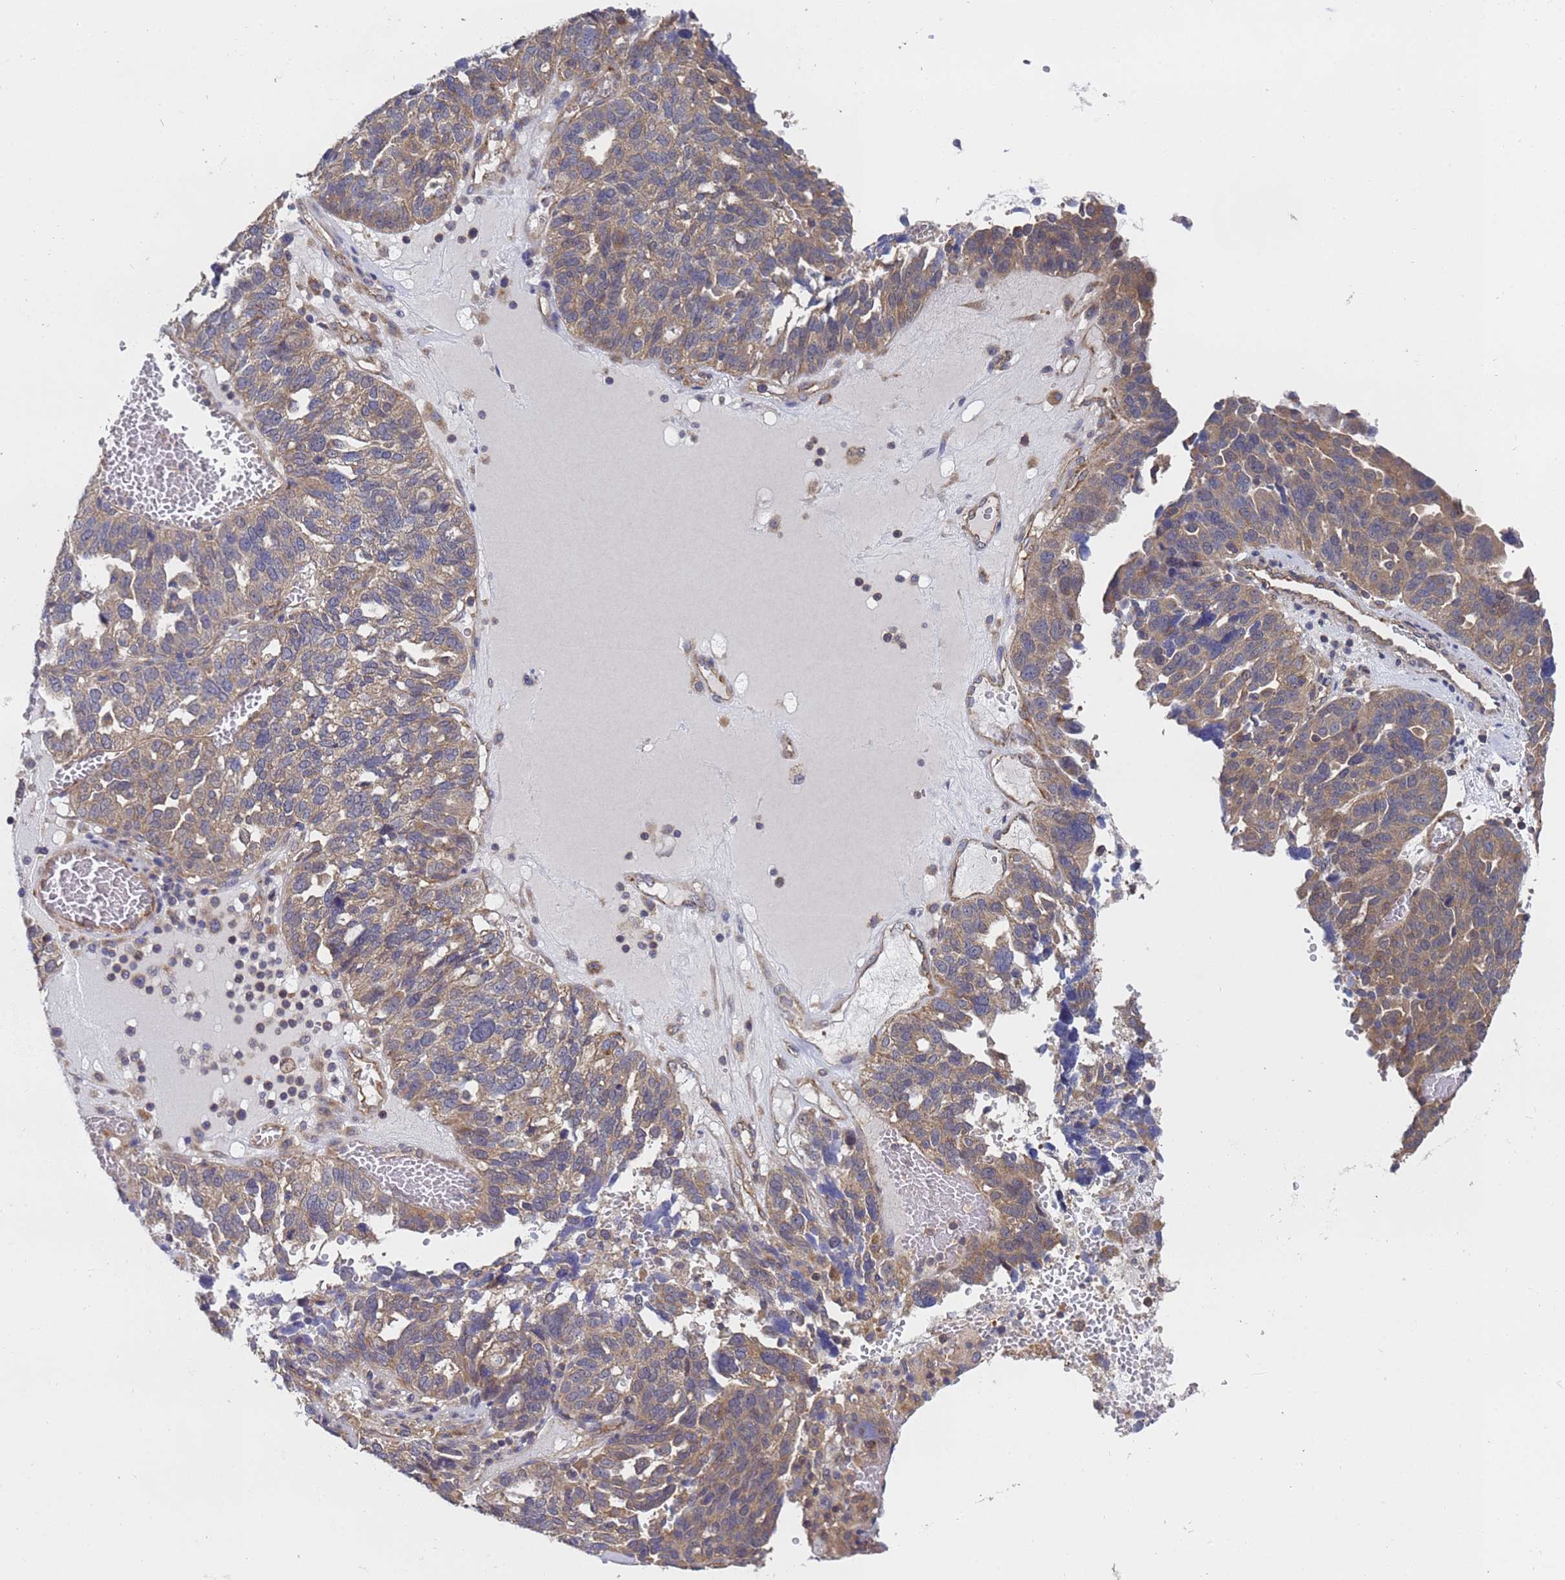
{"staining": {"intensity": "weak", "quantity": "25%-75%", "location": "cytoplasmic/membranous"}, "tissue": "ovarian cancer", "cell_type": "Tumor cells", "image_type": "cancer", "snomed": [{"axis": "morphology", "description": "Cystadenocarcinoma, serous, NOS"}, {"axis": "topography", "description": "Ovary"}], "caption": "IHC histopathology image of serous cystadenocarcinoma (ovarian) stained for a protein (brown), which reveals low levels of weak cytoplasmic/membranous positivity in about 25%-75% of tumor cells.", "gene": "ALS2CL", "patient": {"sex": "female", "age": 59}}